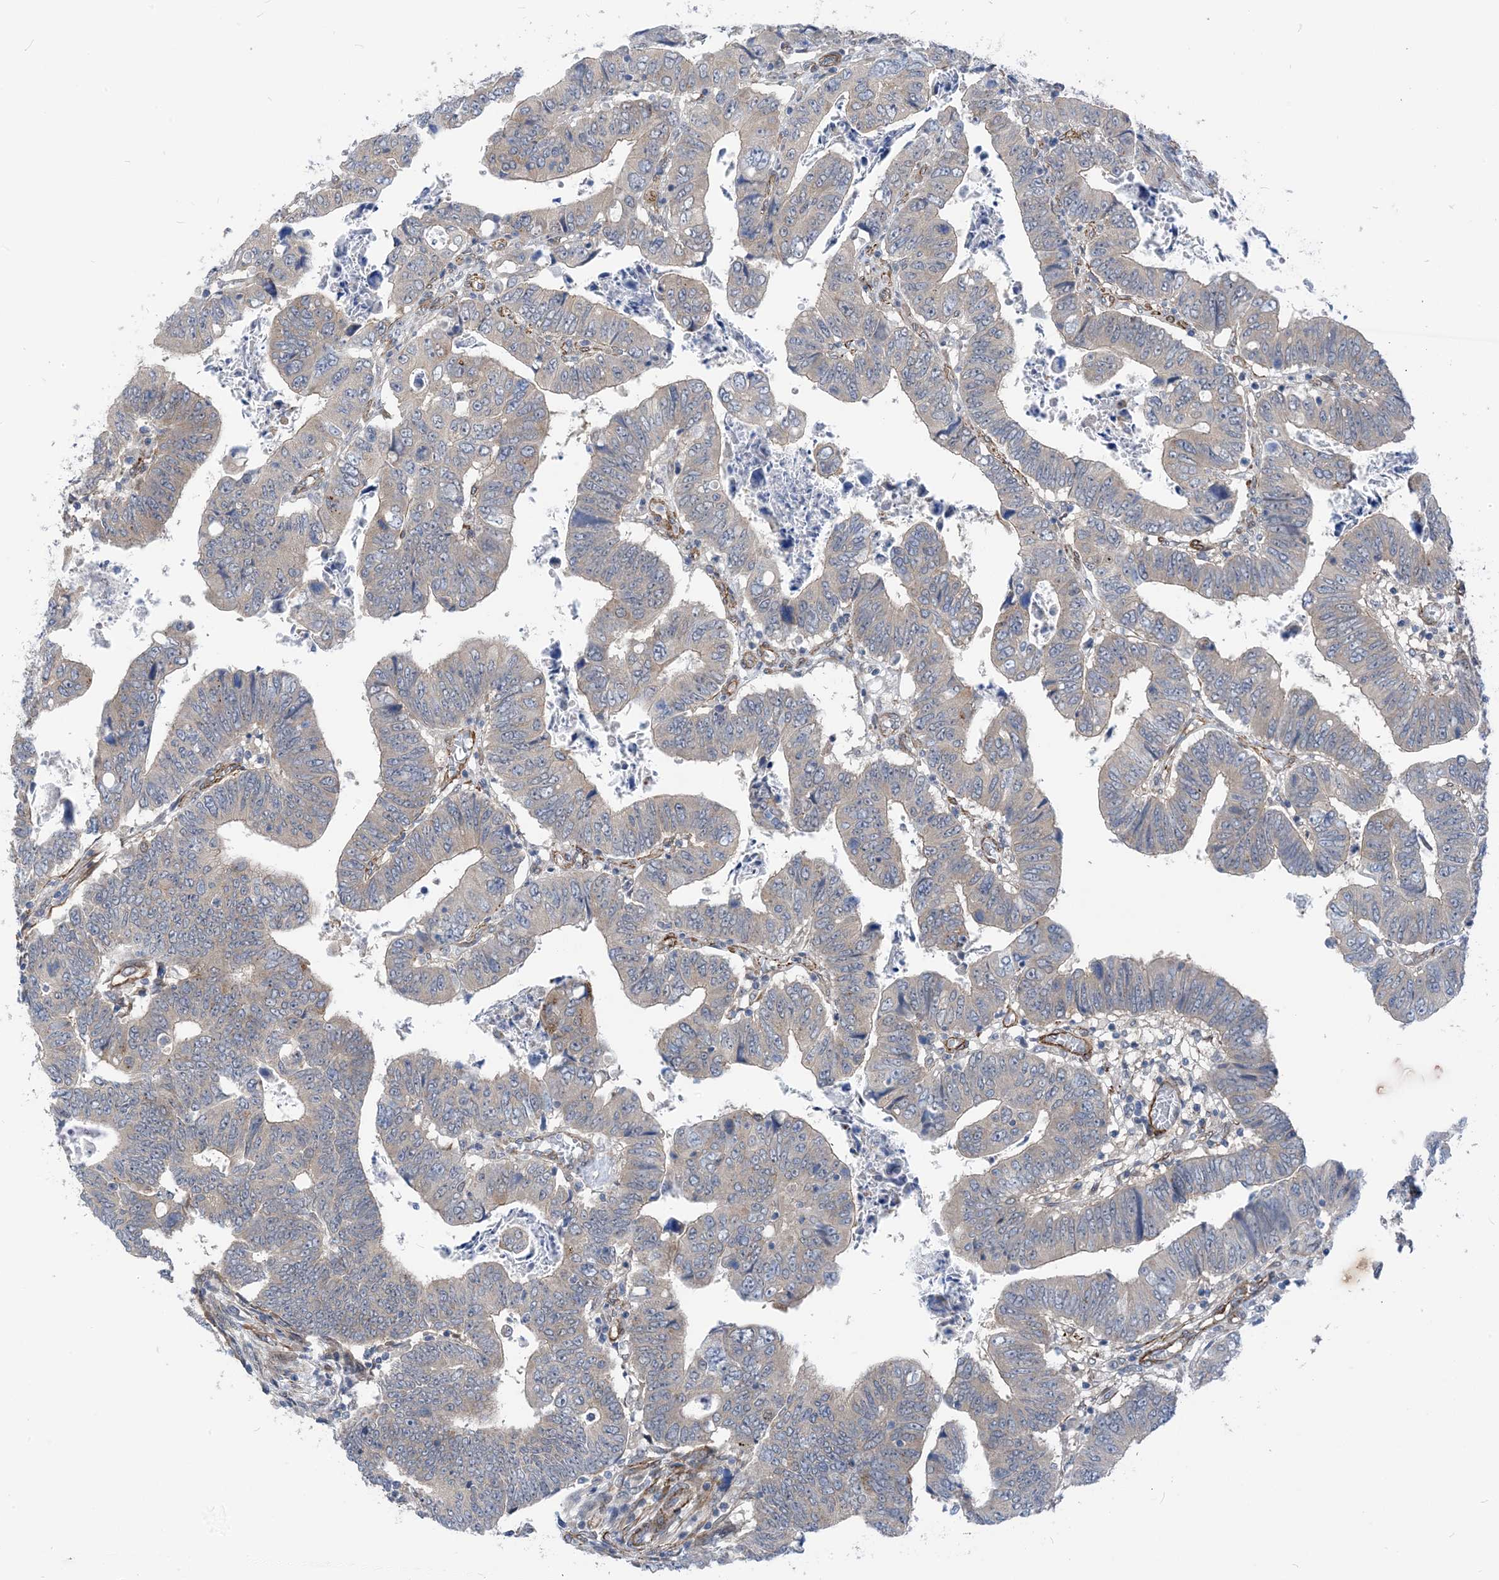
{"staining": {"intensity": "moderate", "quantity": "25%-75%", "location": "cytoplasmic/membranous"}, "tissue": "colorectal cancer", "cell_type": "Tumor cells", "image_type": "cancer", "snomed": [{"axis": "morphology", "description": "Normal tissue, NOS"}, {"axis": "morphology", "description": "Adenocarcinoma, NOS"}, {"axis": "topography", "description": "Rectum"}], "caption": "Colorectal adenocarcinoma tissue shows moderate cytoplasmic/membranous positivity in about 25%-75% of tumor cells, visualized by immunohistochemistry.", "gene": "PLEKHA3", "patient": {"sex": "female", "age": 65}}